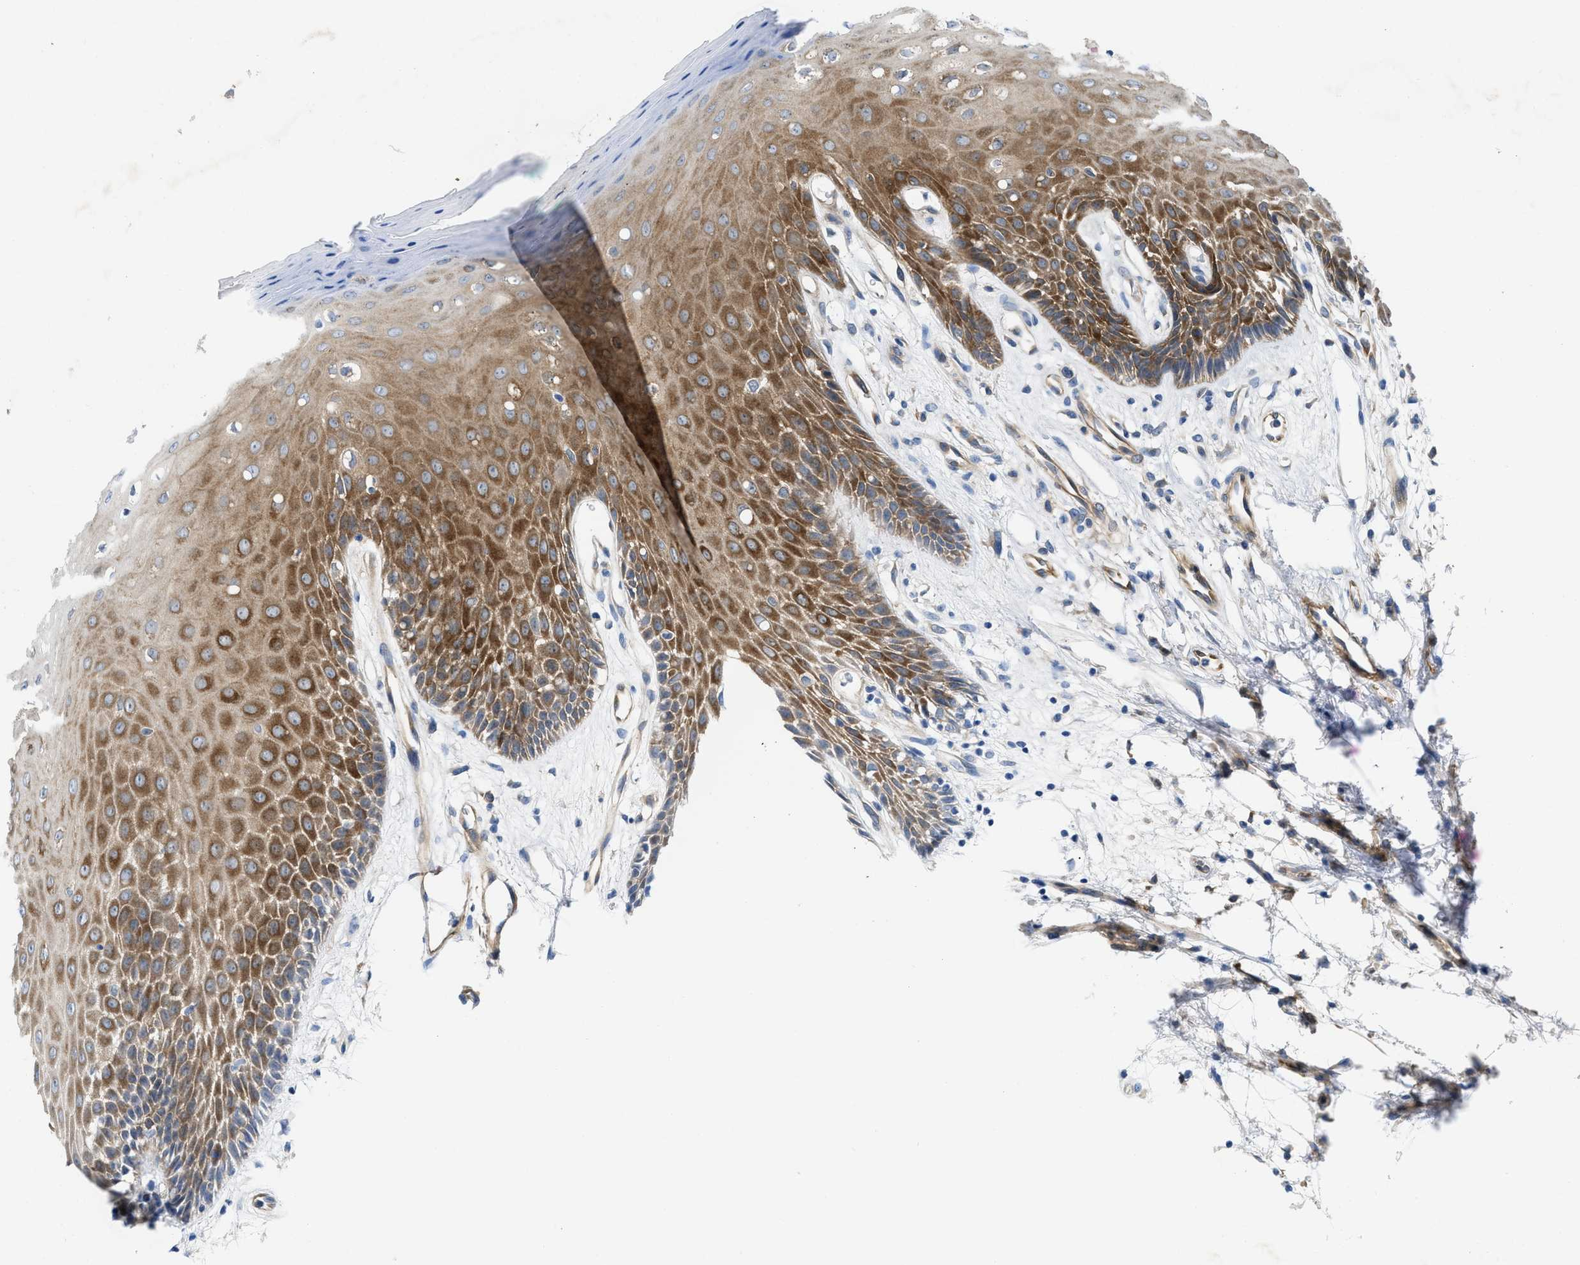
{"staining": {"intensity": "moderate", "quantity": ">75%", "location": "cytoplasmic/membranous"}, "tissue": "oral mucosa", "cell_type": "Squamous epithelial cells", "image_type": "normal", "snomed": [{"axis": "morphology", "description": "Normal tissue, NOS"}, {"axis": "morphology", "description": "Squamous cell carcinoma, NOS"}, {"axis": "topography", "description": "Skeletal muscle"}, {"axis": "topography", "description": "Oral tissue"}, {"axis": "topography", "description": "Head-Neck"}], "caption": "High-magnification brightfield microscopy of normal oral mucosa stained with DAB (brown) and counterstained with hematoxylin (blue). squamous epithelial cells exhibit moderate cytoplasmic/membranous expression is present in approximately>75% of cells.", "gene": "PDLIM5", "patient": {"sex": "female", "age": 84}}